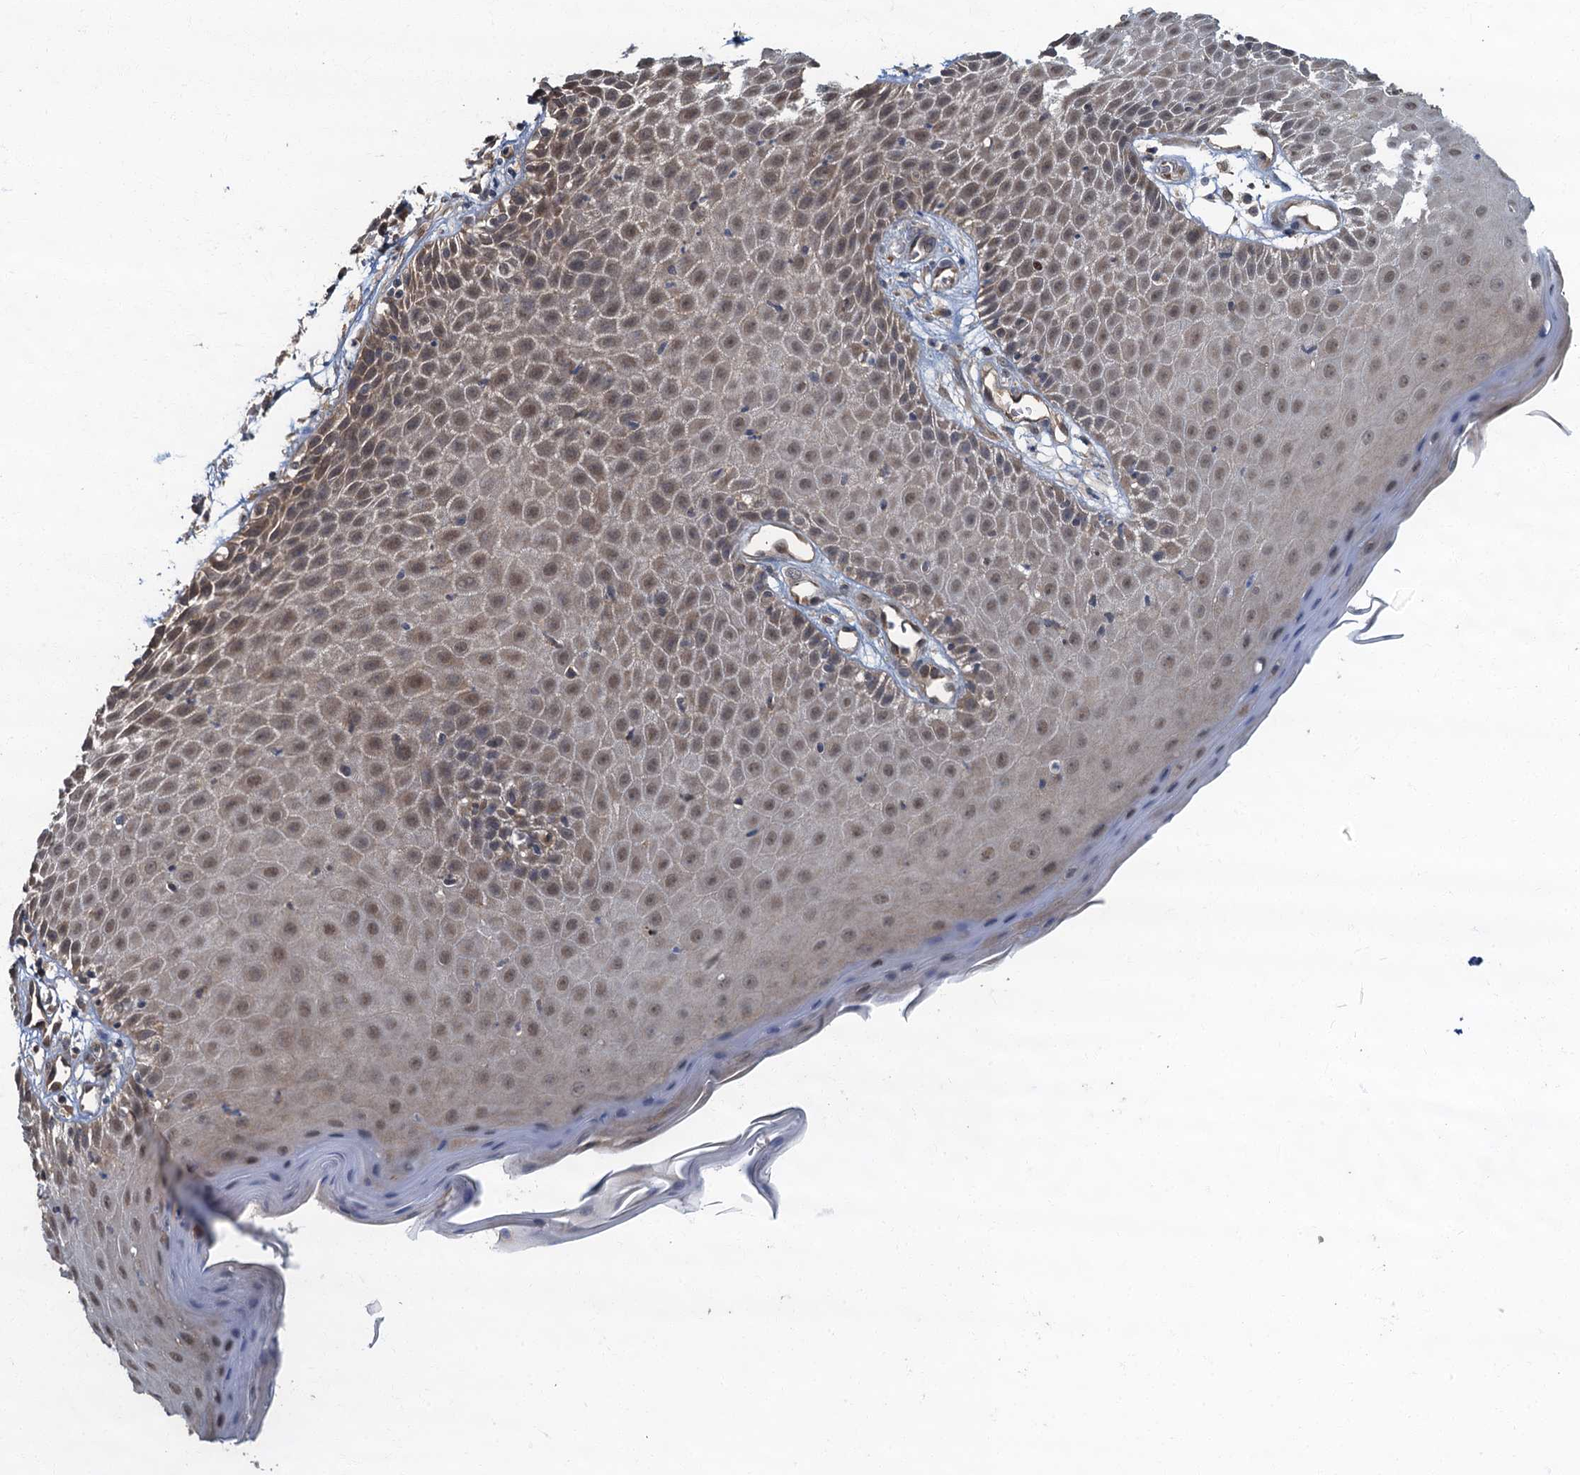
{"staining": {"intensity": "weak", "quantity": ">75%", "location": "cytoplasmic/membranous,nuclear"}, "tissue": "skin", "cell_type": "Epidermal cells", "image_type": "normal", "snomed": [{"axis": "morphology", "description": "Normal tissue, NOS"}, {"axis": "topography", "description": "Vulva"}], "caption": "This micrograph demonstrates benign skin stained with immunohistochemistry to label a protein in brown. The cytoplasmic/membranous,nuclear of epidermal cells show weak positivity for the protein. Nuclei are counter-stained blue.", "gene": "TBCK", "patient": {"sex": "female", "age": 68}}